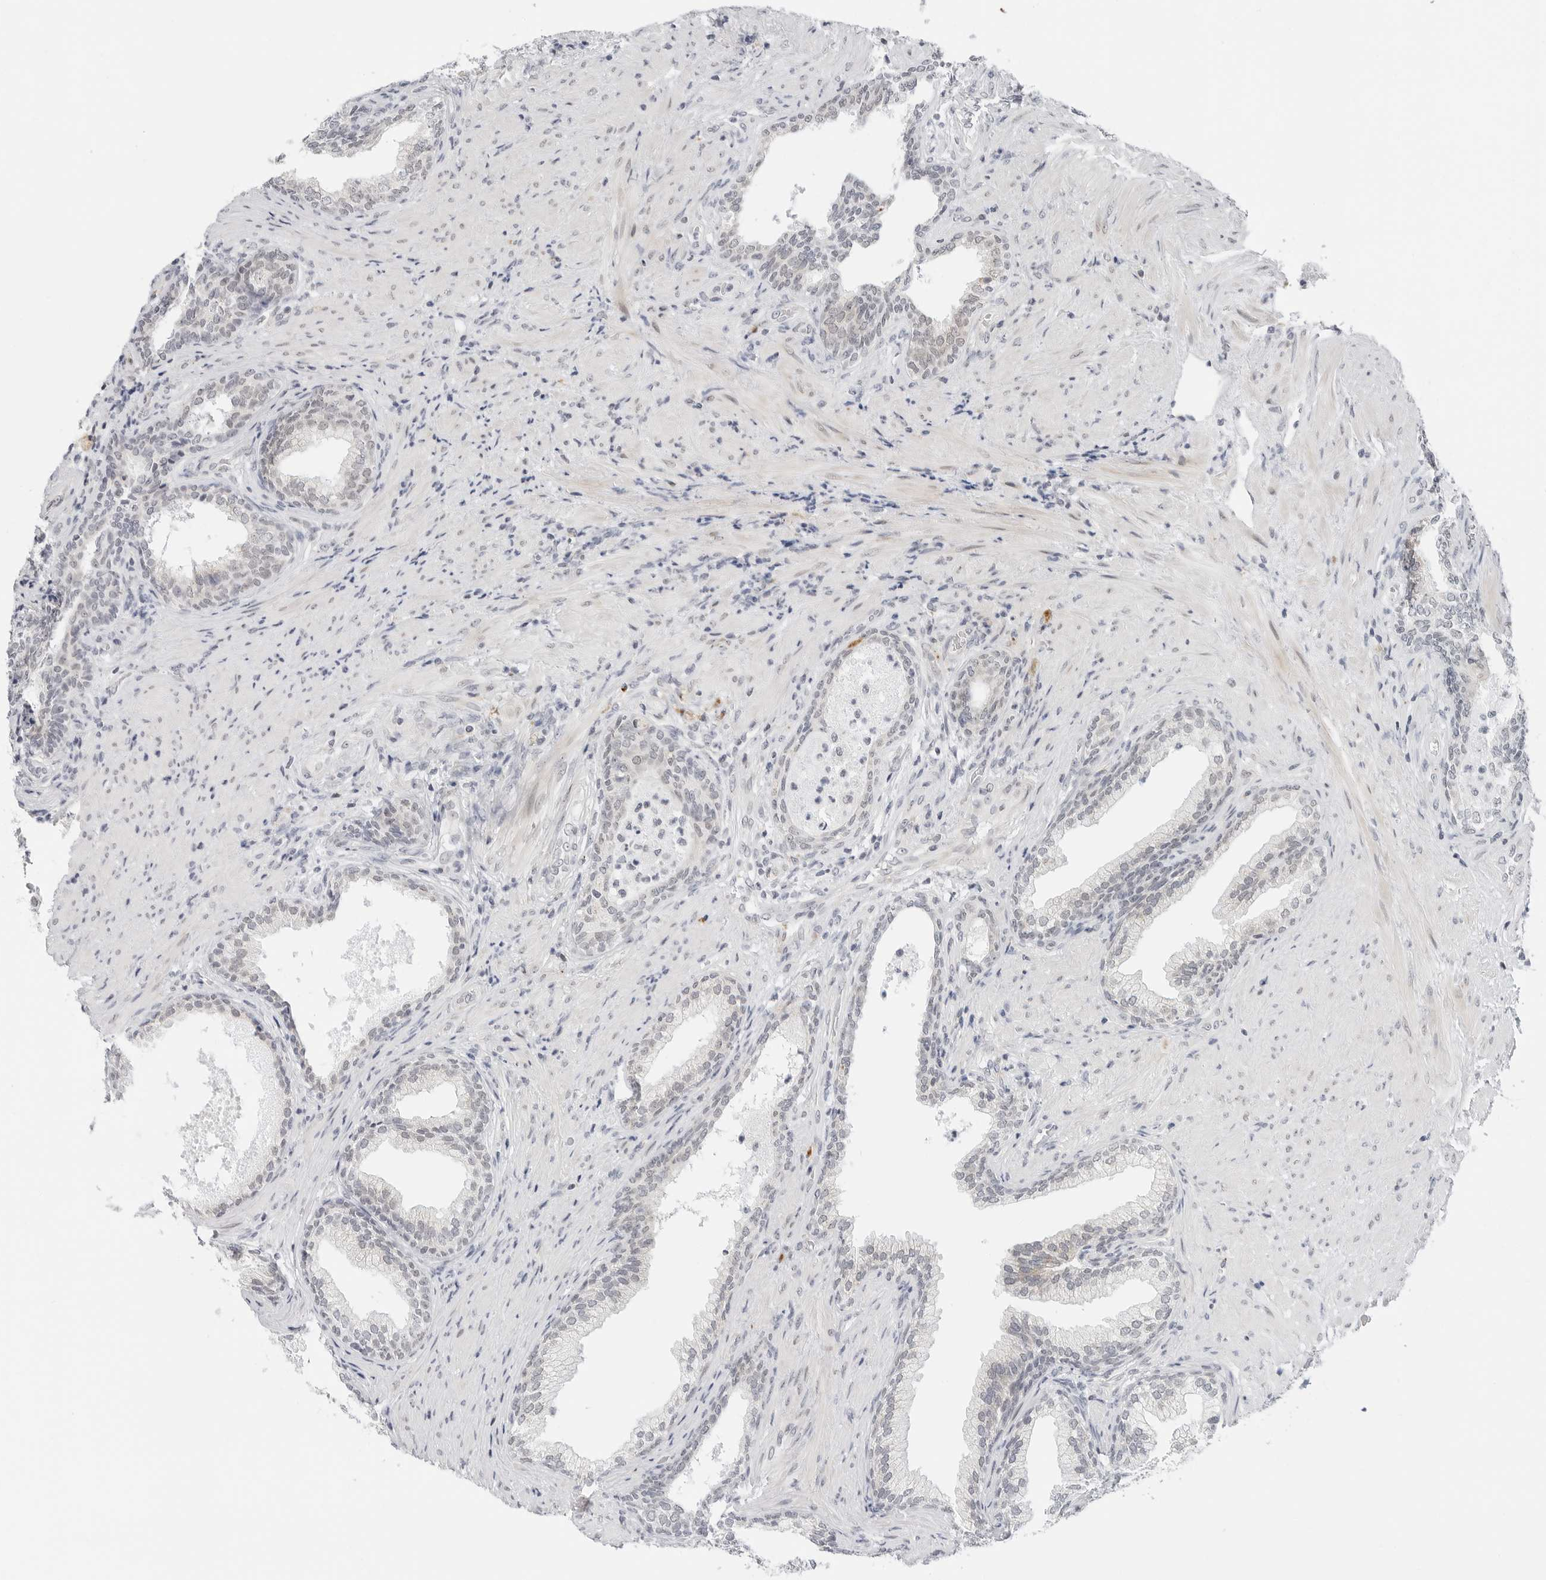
{"staining": {"intensity": "negative", "quantity": "none", "location": "none"}, "tissue": "prostate", "cell_type": "Glandular cells", "image_type": "normal", "snomed": [{"axis": "morphology", "description": "Normal tissue, NOS"}, {"axis": "topography", "description": "Prostate"}], "caption": "Immunohistochemistry of normal prostate exhibits no positivity in glandular cells.", "gene": "TSEN2", "patient": {"sex": "male", "age": 76}}